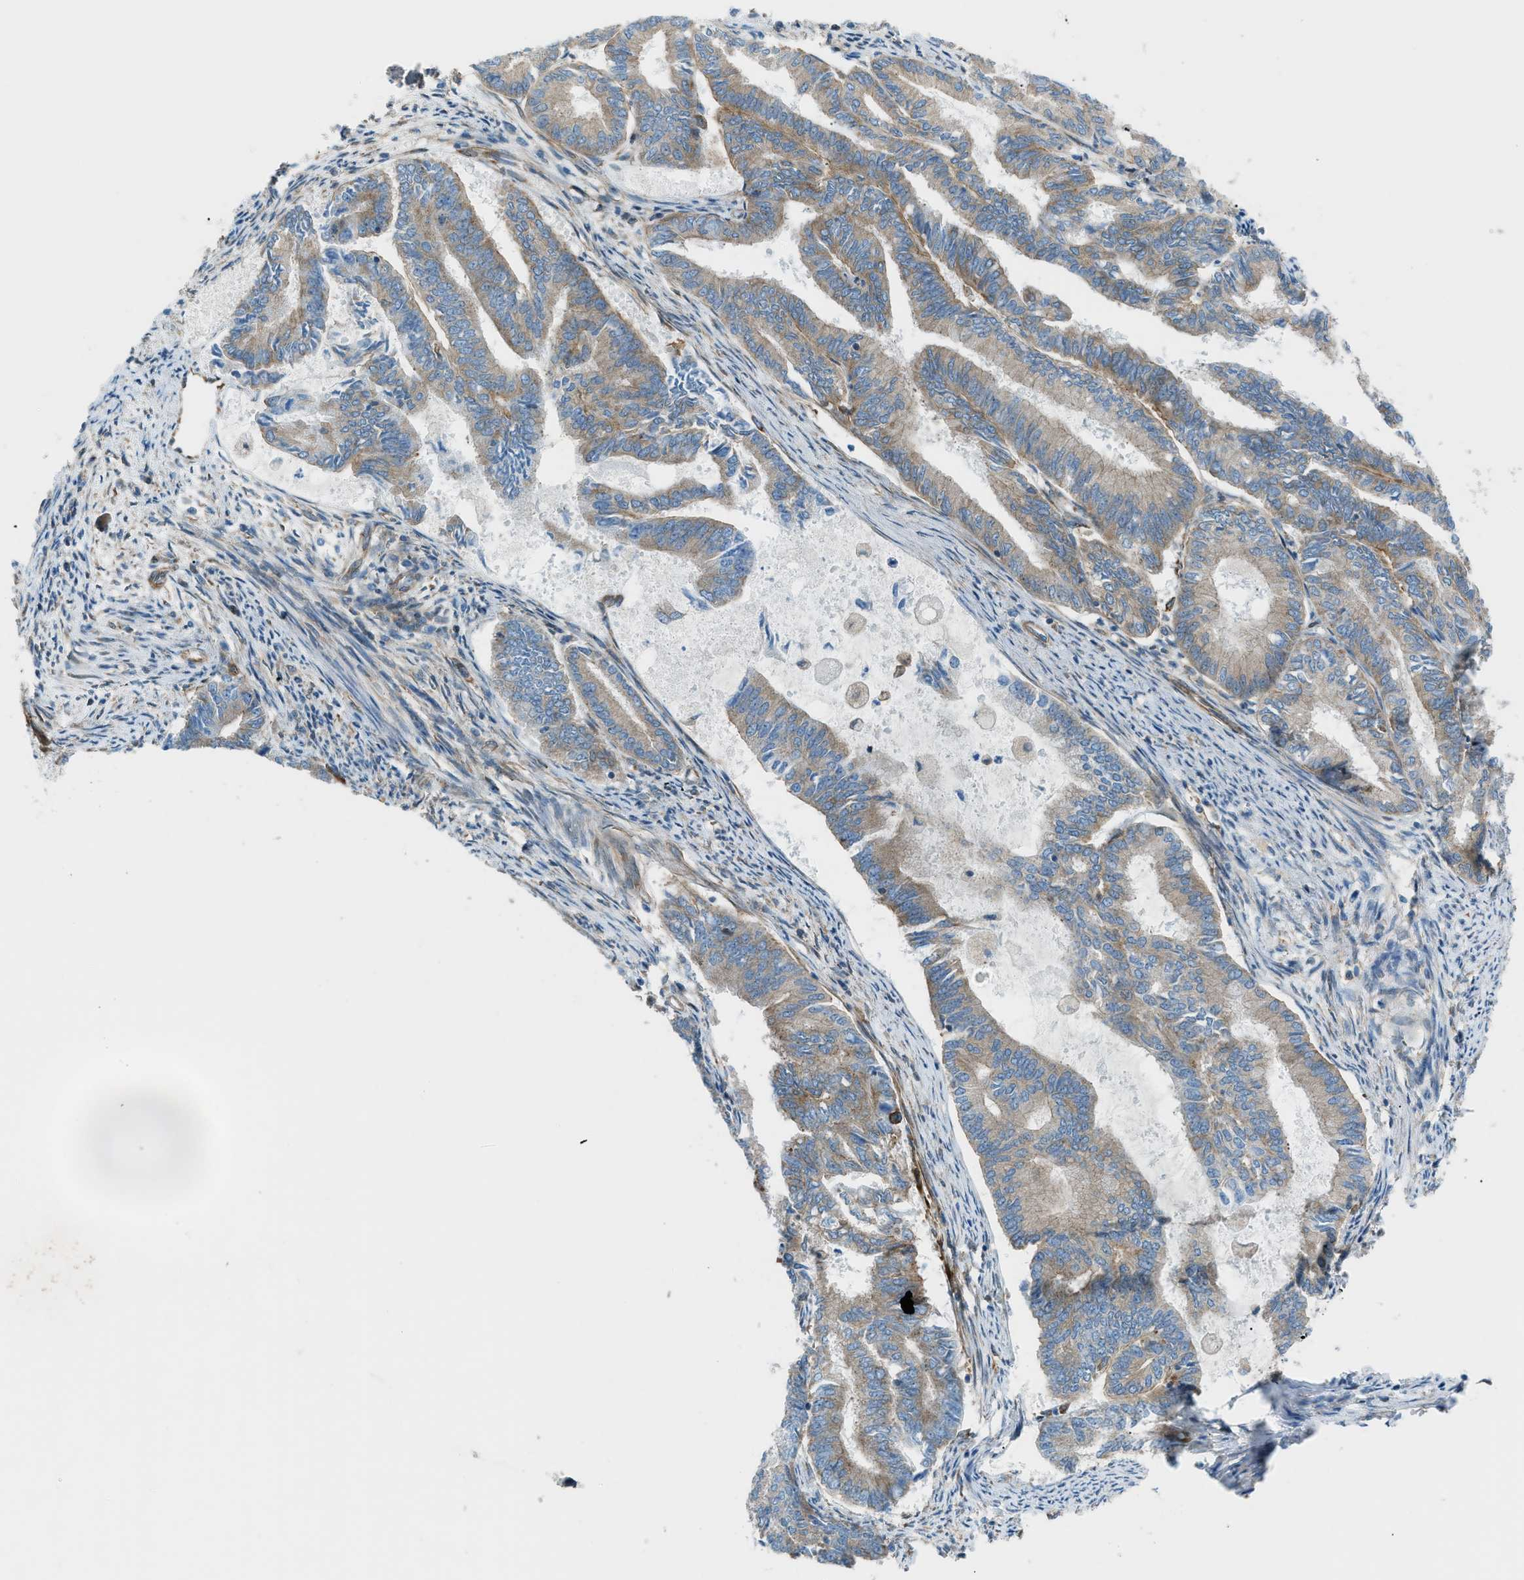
{"staining": {"intensity": "weak", "quantity": "25%-75%", "location": "cytoplasmic/membranous"}, "tissue": "endometrial cancer", "cell_type": "Tumor cells", "image_type": "cancer", "snomed": [{"axis": "morphology", "description": "Adenocarcinoma, NOS"}, {"axis": "topography", "description": "Endometrium"}], "caption": "Immunohistochemical staining of human adenocarcinoma (endometrial) displays low levels of weak cytoplasmic/membranous protein expression in about 25%-75% of tumor cells.", "gene": "DMAC1", "patient": {"sex": "female", "age": 86}}